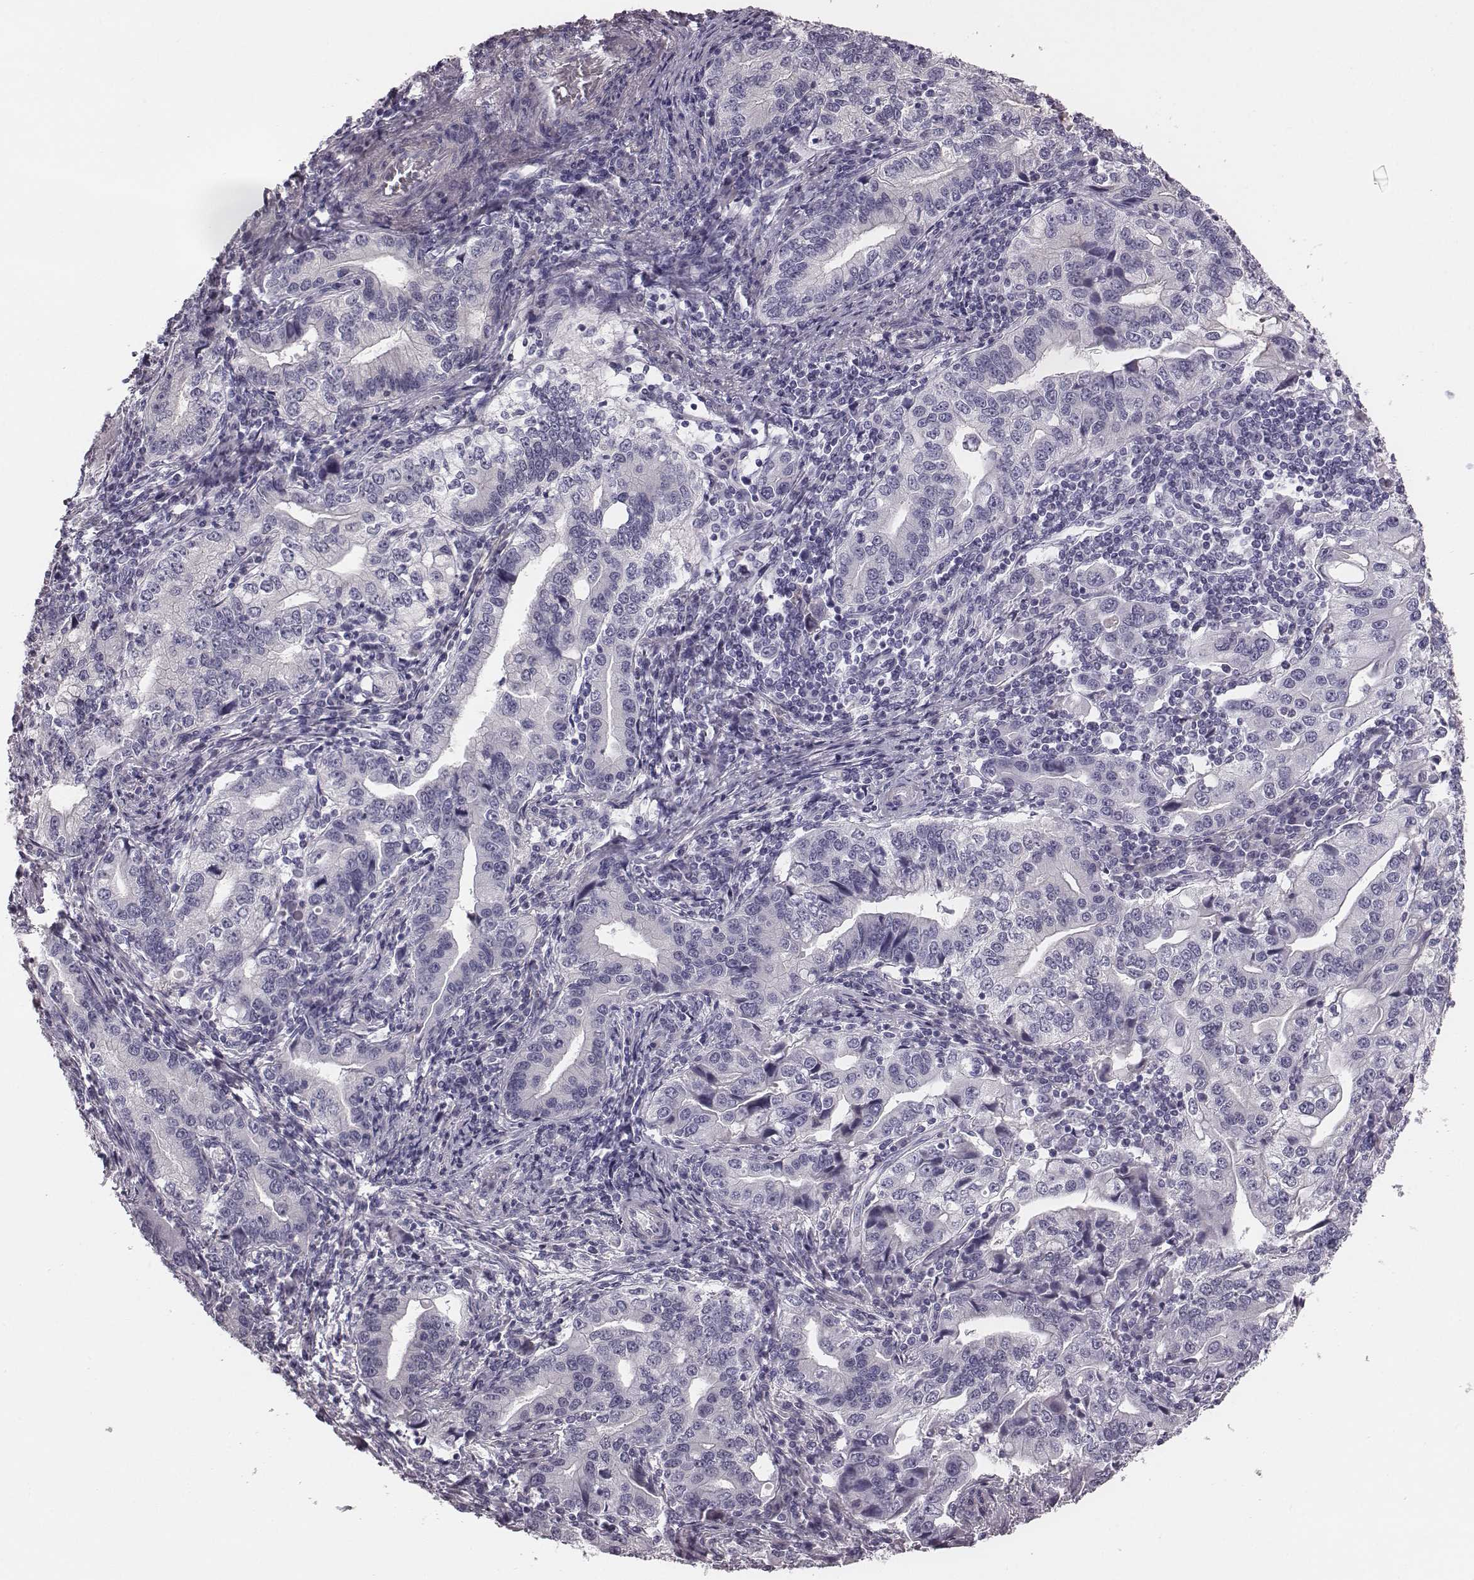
{"staining": {"intensity": "negative", "quantity": "none", "location": "none"}, "tissue": "stomach cancer", "cell_type": "Tumor cells", "image_type": "cancer", "snomed": [{"axis": "morphology", "description": "Adenocarcinoma, NOS"}, {"axis": "topography", "description": "Stomach, lower"}], "caption": "Tumor cells are negative for brown protein staining in stomach cancer (adenocarcinoma).", "gene": "CRISP1", "patient": {"sex": "female", "age": 72}}